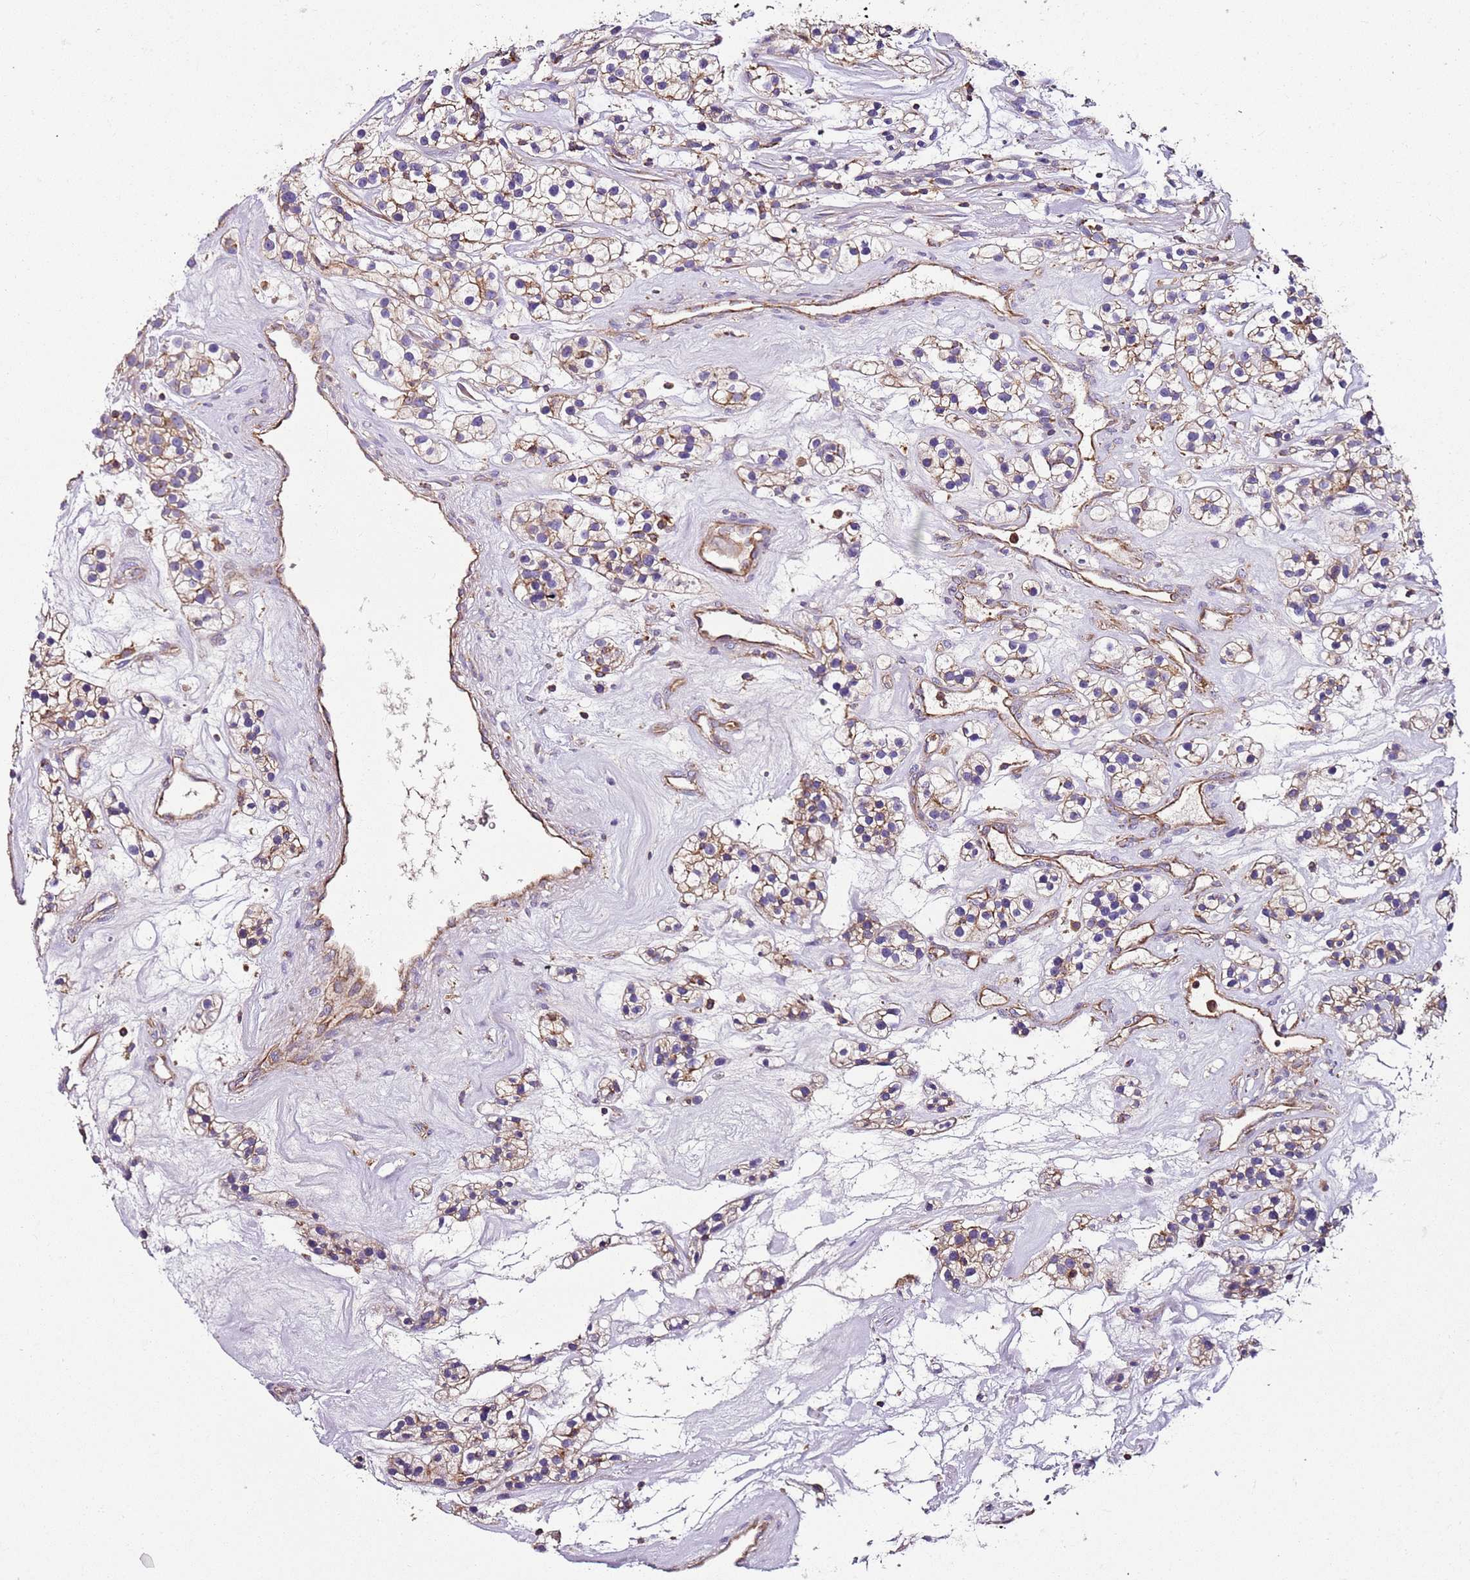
{"staining": {"intensity": "weak", "quantity": "25%-75%", "location": "cytoplasmic/membranous"}, "tissue": "renal cancer", "cell_type": "Tumor cells", "image_type": "cancer", "snomed": [{"axis": "morphology", "description": "Adenocarcinoma, NOS"}, {"axis": "topography", "description": "Kidney"}], "caption": "A brown stain shows weak cytoplasmic/membranous positivity of a protein in renal cancer tumor cells. (IHC, brightfield microscopy, high magnification).", "gene": "RMND5A", "patient": {"sex": "female", "age": 57}}